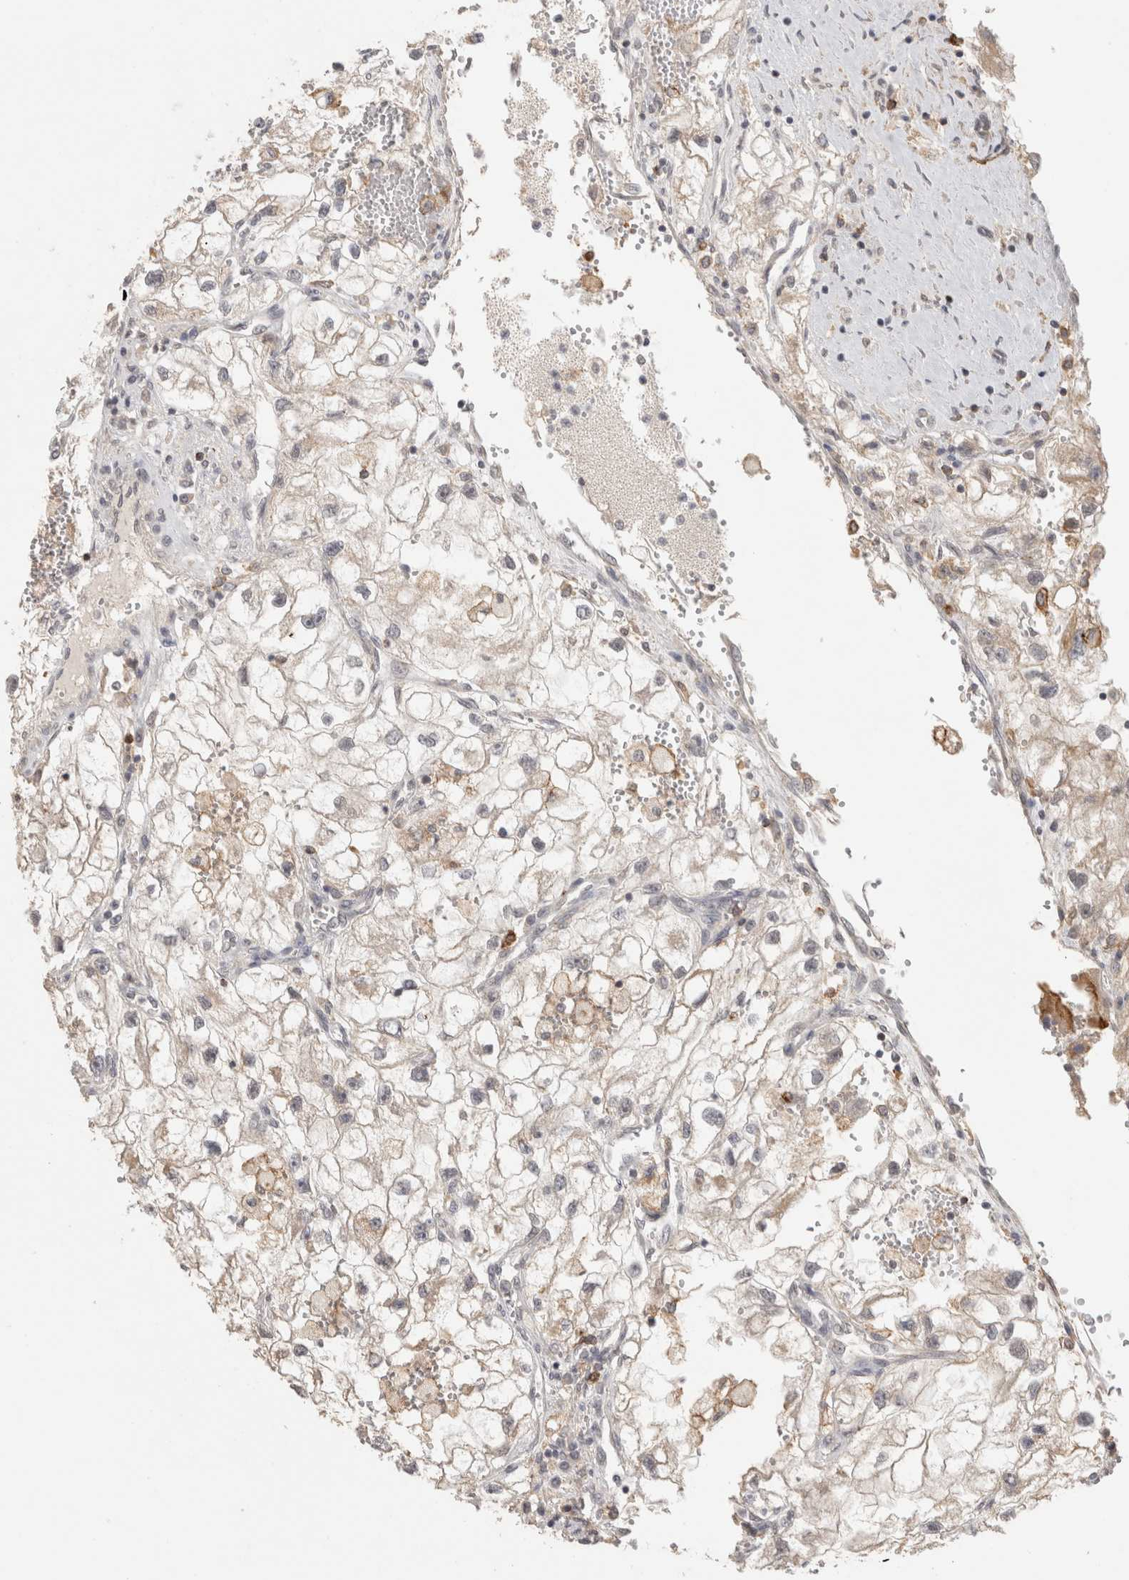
{"staining": {"intensity": "negative", "quantity": "none", "location": "none"}, "tissue": "renal cancer", "cell_type": "Tumor cells", "image_type": "cancer", "snomed": [{"axis": "morphology", "description": "Adenocarcinoma, NOS"}, {"axis": "topography", "description": "Kidney"}], "caption": "The immunohistochemistry (IHC) photomicrograph has no significant positivity in tumor cells of adenocarcinoma (renal) tissue. (DAB (3,3'-diaminobenzidine) immunohistochemistry visualized using brightfield microscopy, high magnification).", "gene": "HAVCR2", "patient": {"sex": "female", "age": 70}}